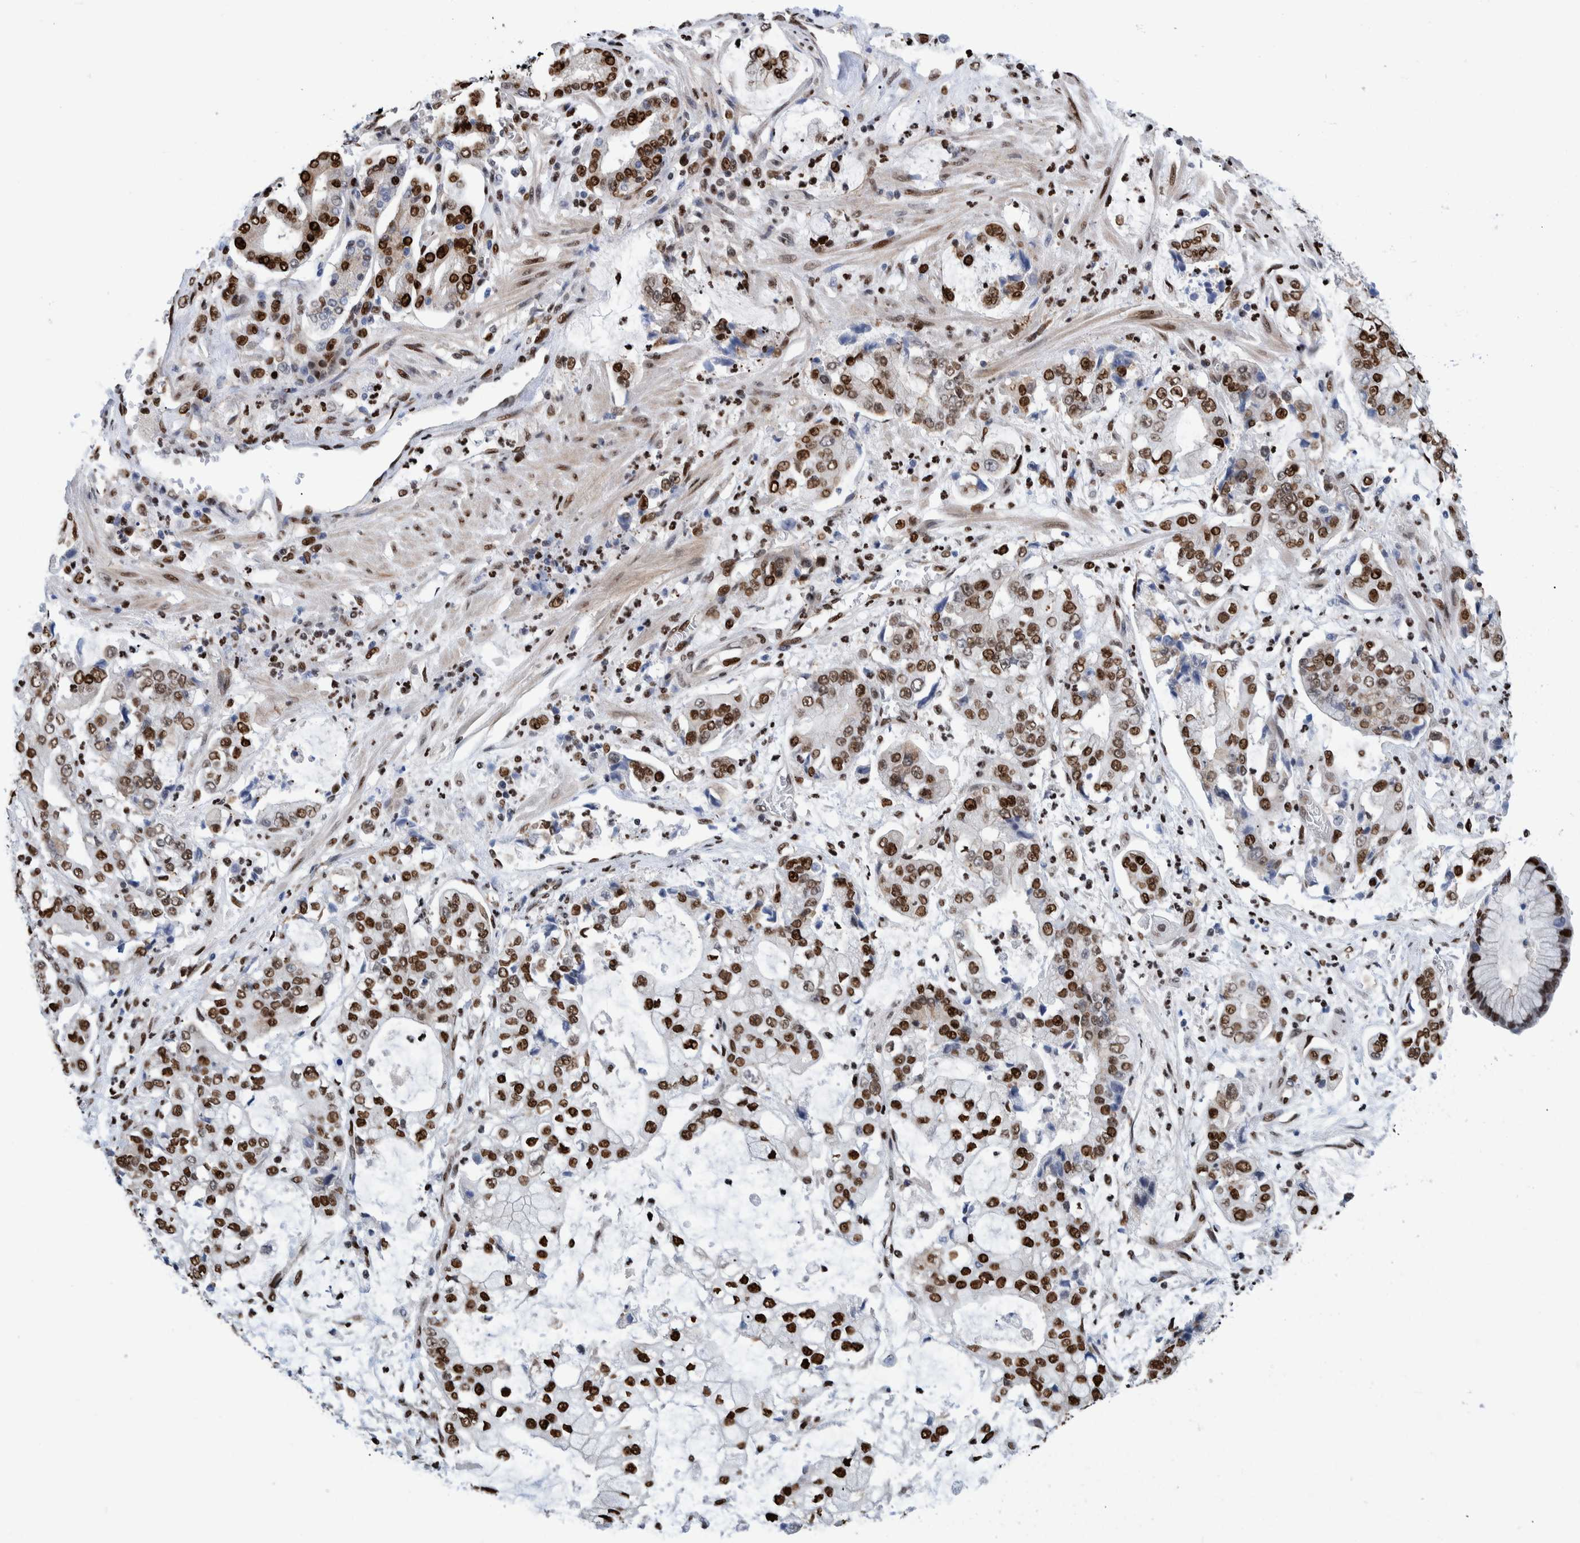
{"staining": {"intensity": "strong", "quantity": ">75%", "location": "nuclear"}, "tissue": "stomach cancer", "cell_type": "Tumor cells", "image_type": "cancer", "snomed": [{"axis": "morphology", "description": "Adenocarcinoma, NOS"}, {"axis": "topography", "description": "Stomach"}], "caption": "Immunohistochemical staining of human stomach cancer displays strong nuclear protein expression in approximately >75% of tumor cells.", "gene": "HEATR9", "patient": {"sex": "male", "age": 76}}